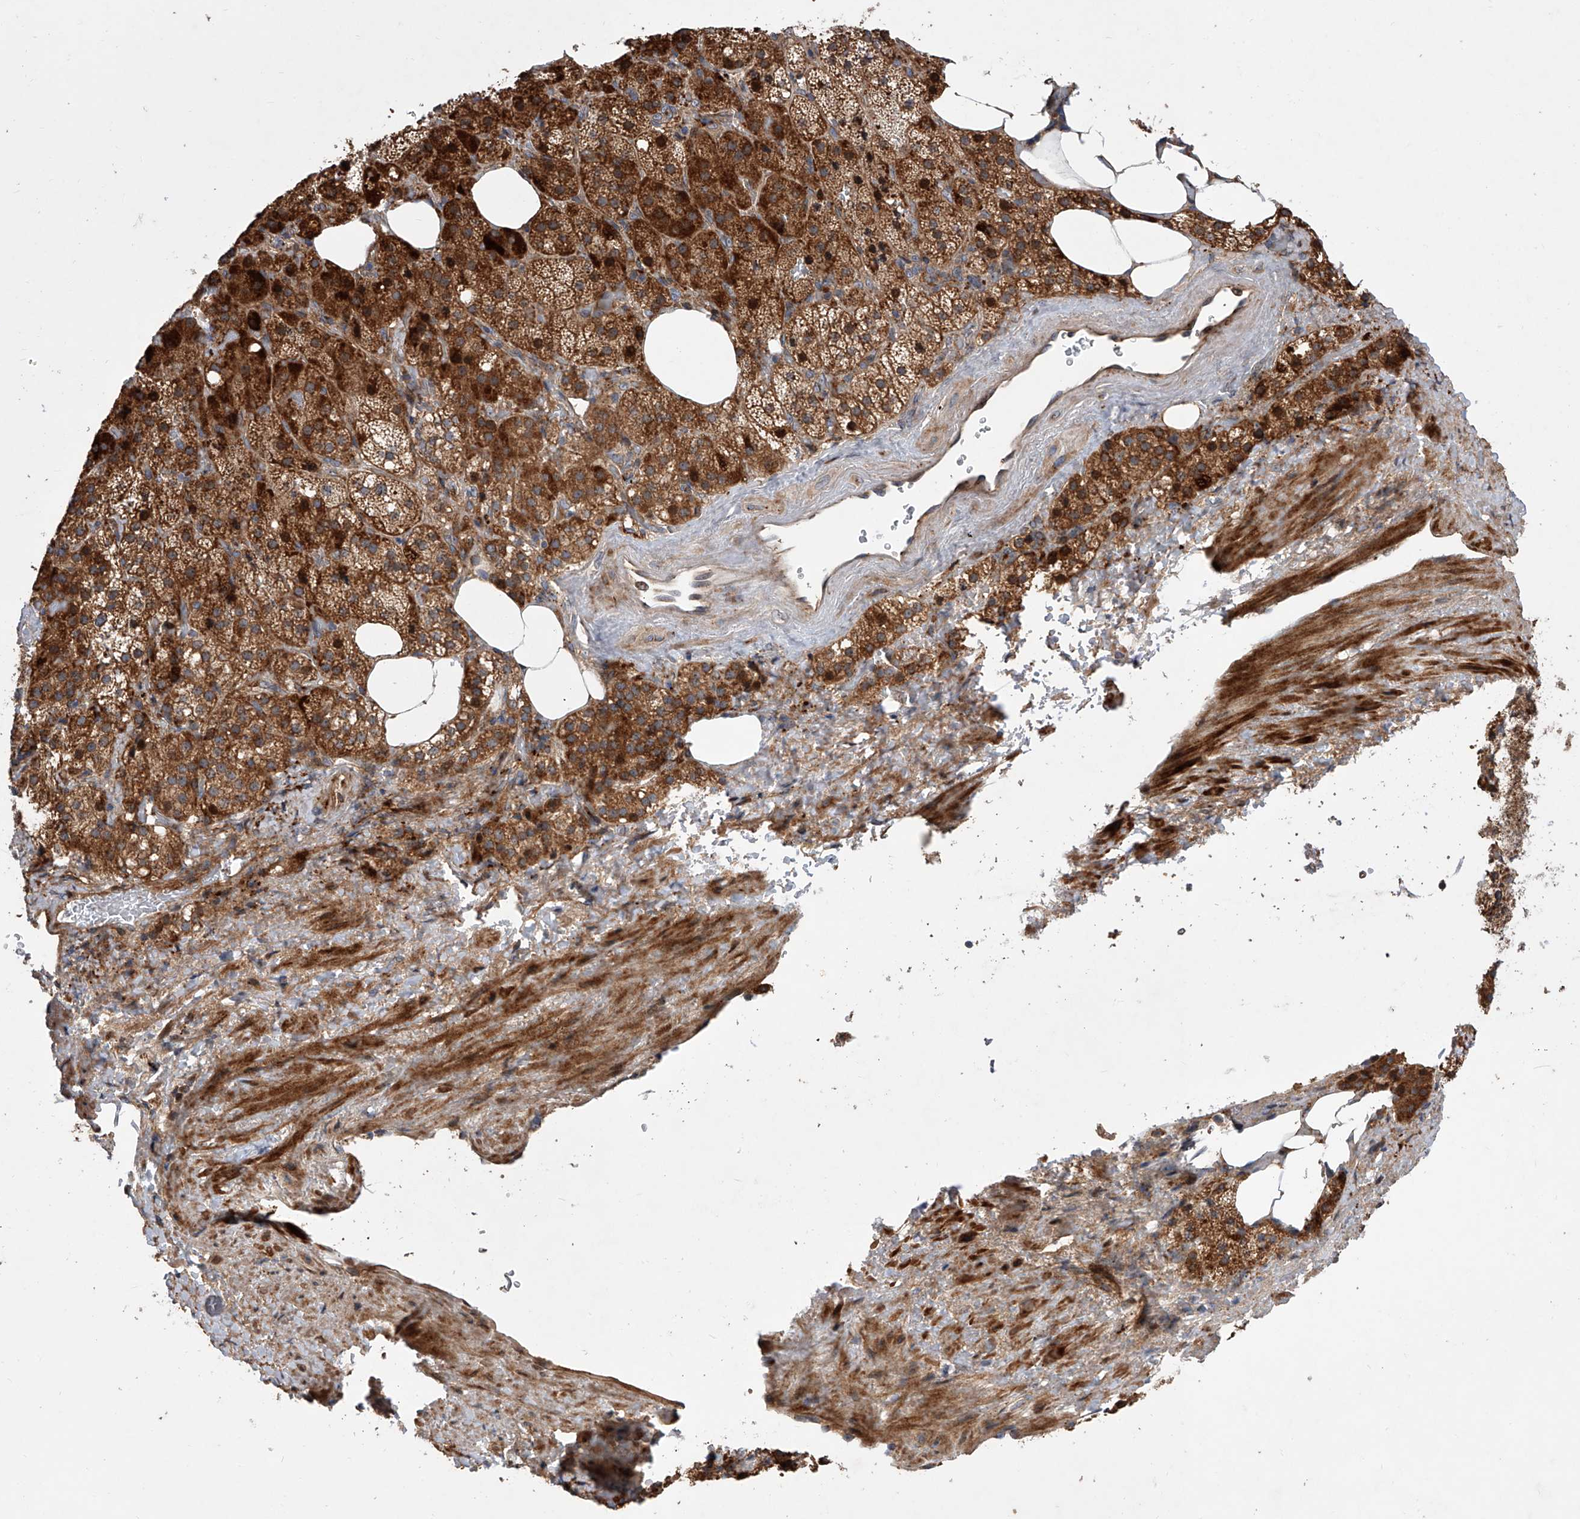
{"staining": {"intensity": "strong", "quantity": ">75%", "location": "cytoplasmic/membranous"}, "tissue": "adrenal gland", "cell_type": "Glandular cells", "image_type": "normal", "snomed": [{"axis": "morphology", "description": "Normal tissue, NOS"}, {"axis": "topography", "description": "Adrenal gland"}], "caption": "The micrograph reveals immunohistochemical staining of benign adrenal gland. There is strong cytoplasmic/membranous staining is present in about >75% of glandular cells. The staining was performed using DAB to visualize the protein expression in brown, while the nuclei were stained in blue with hematoxylin (Magnification: 20x).", "gene": "USP47", "patient": {"sex": "female", "age": 59}}